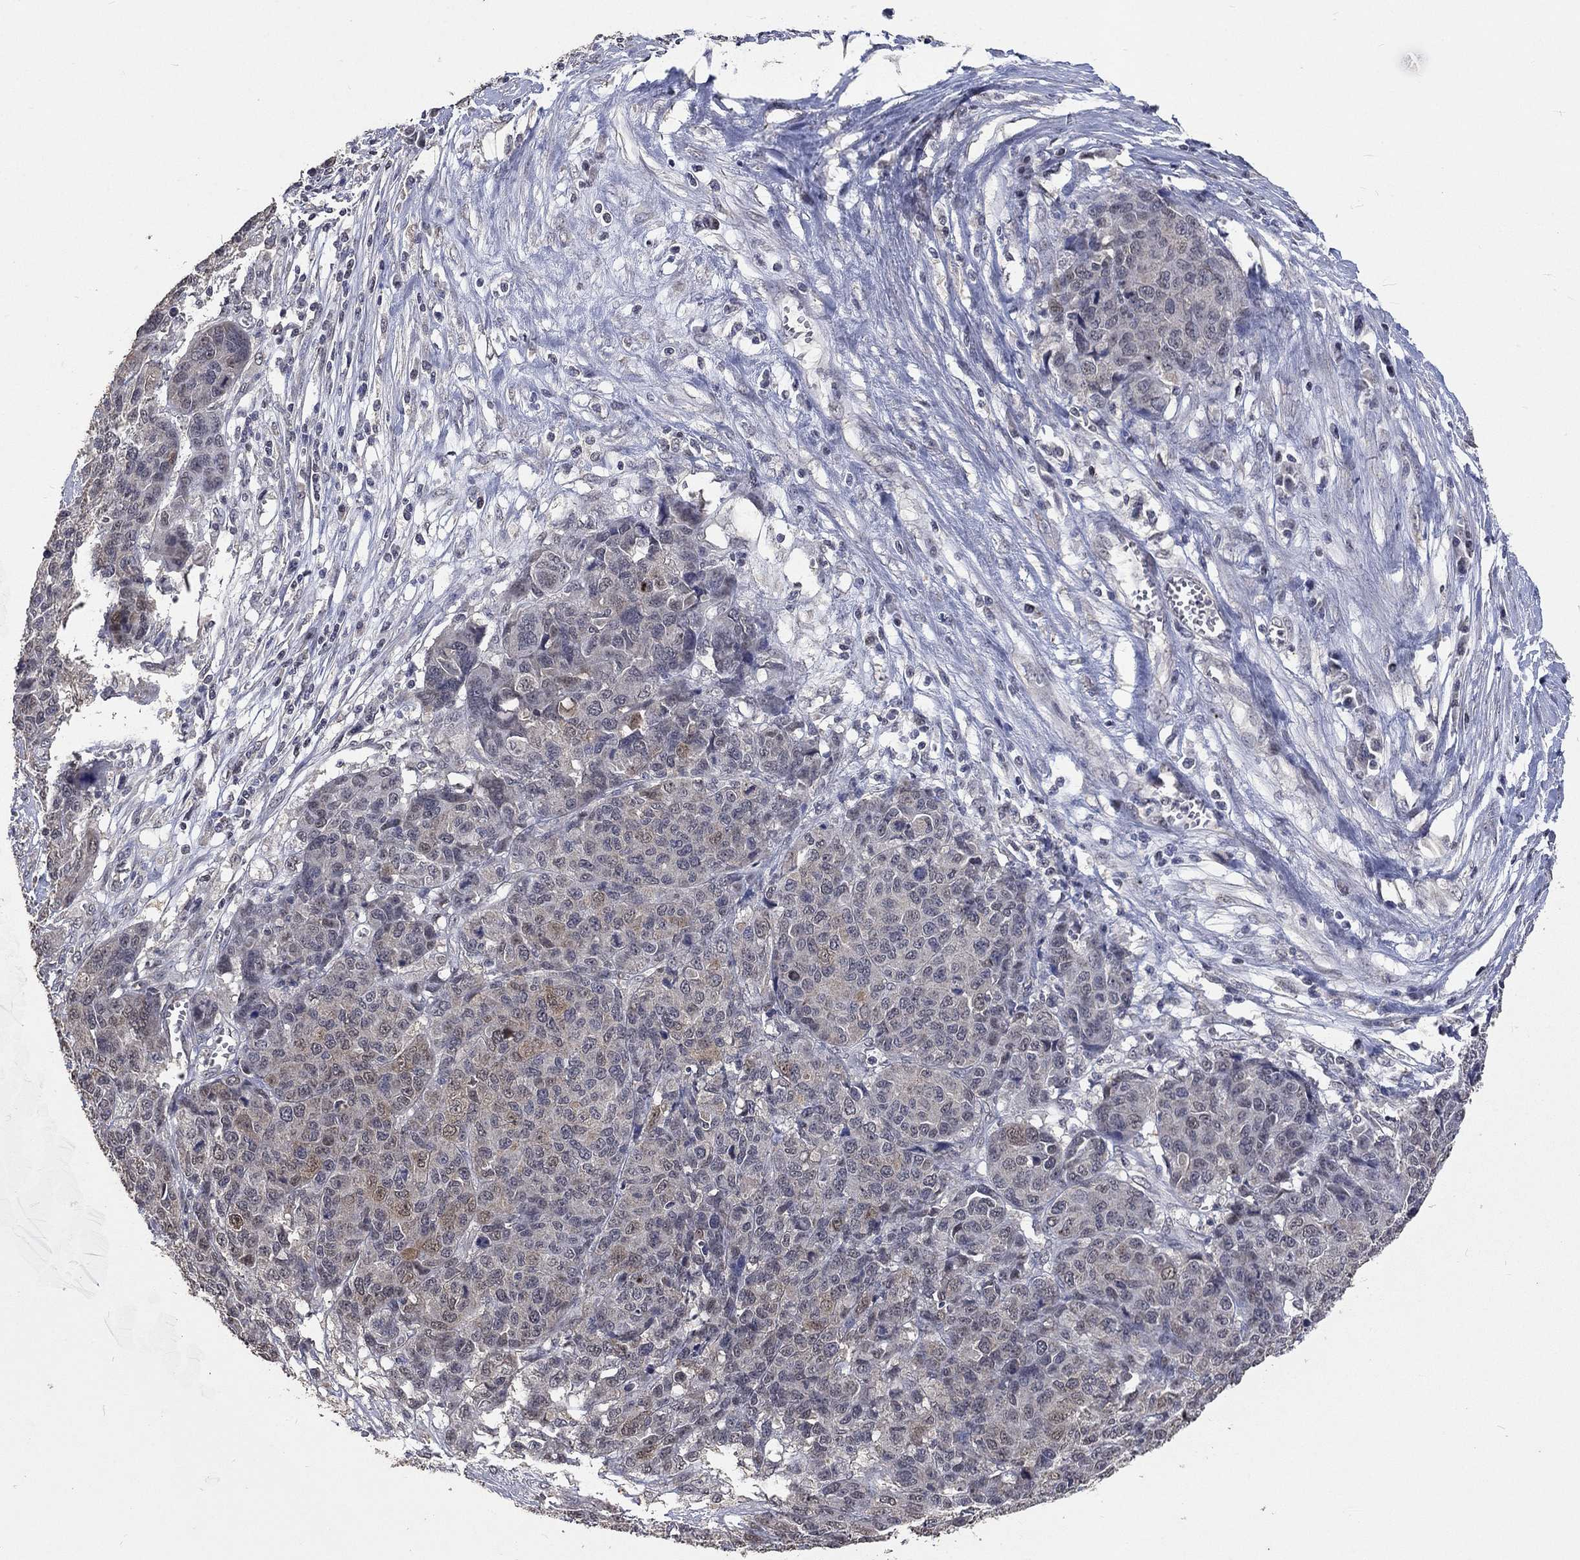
{"staining": {"intensity": "negative", "quantity": "none", "location": "none"}, "tissue": "ovarian cancer", "cell_type": "Tumor cells", "image_type": "cancer", "snomed": [{"axis": "morphology", "description": "Cystadenocarcinoma, serous, NOS"}, {"axis": "topography", "description": "Ovary"}], "caption": "Tumor cells are negative for brown protein staining in ovarian serous cystadenocarcinoma.", "gene": "SPATA33", "patient": {"sex": "female", "age": 87}}